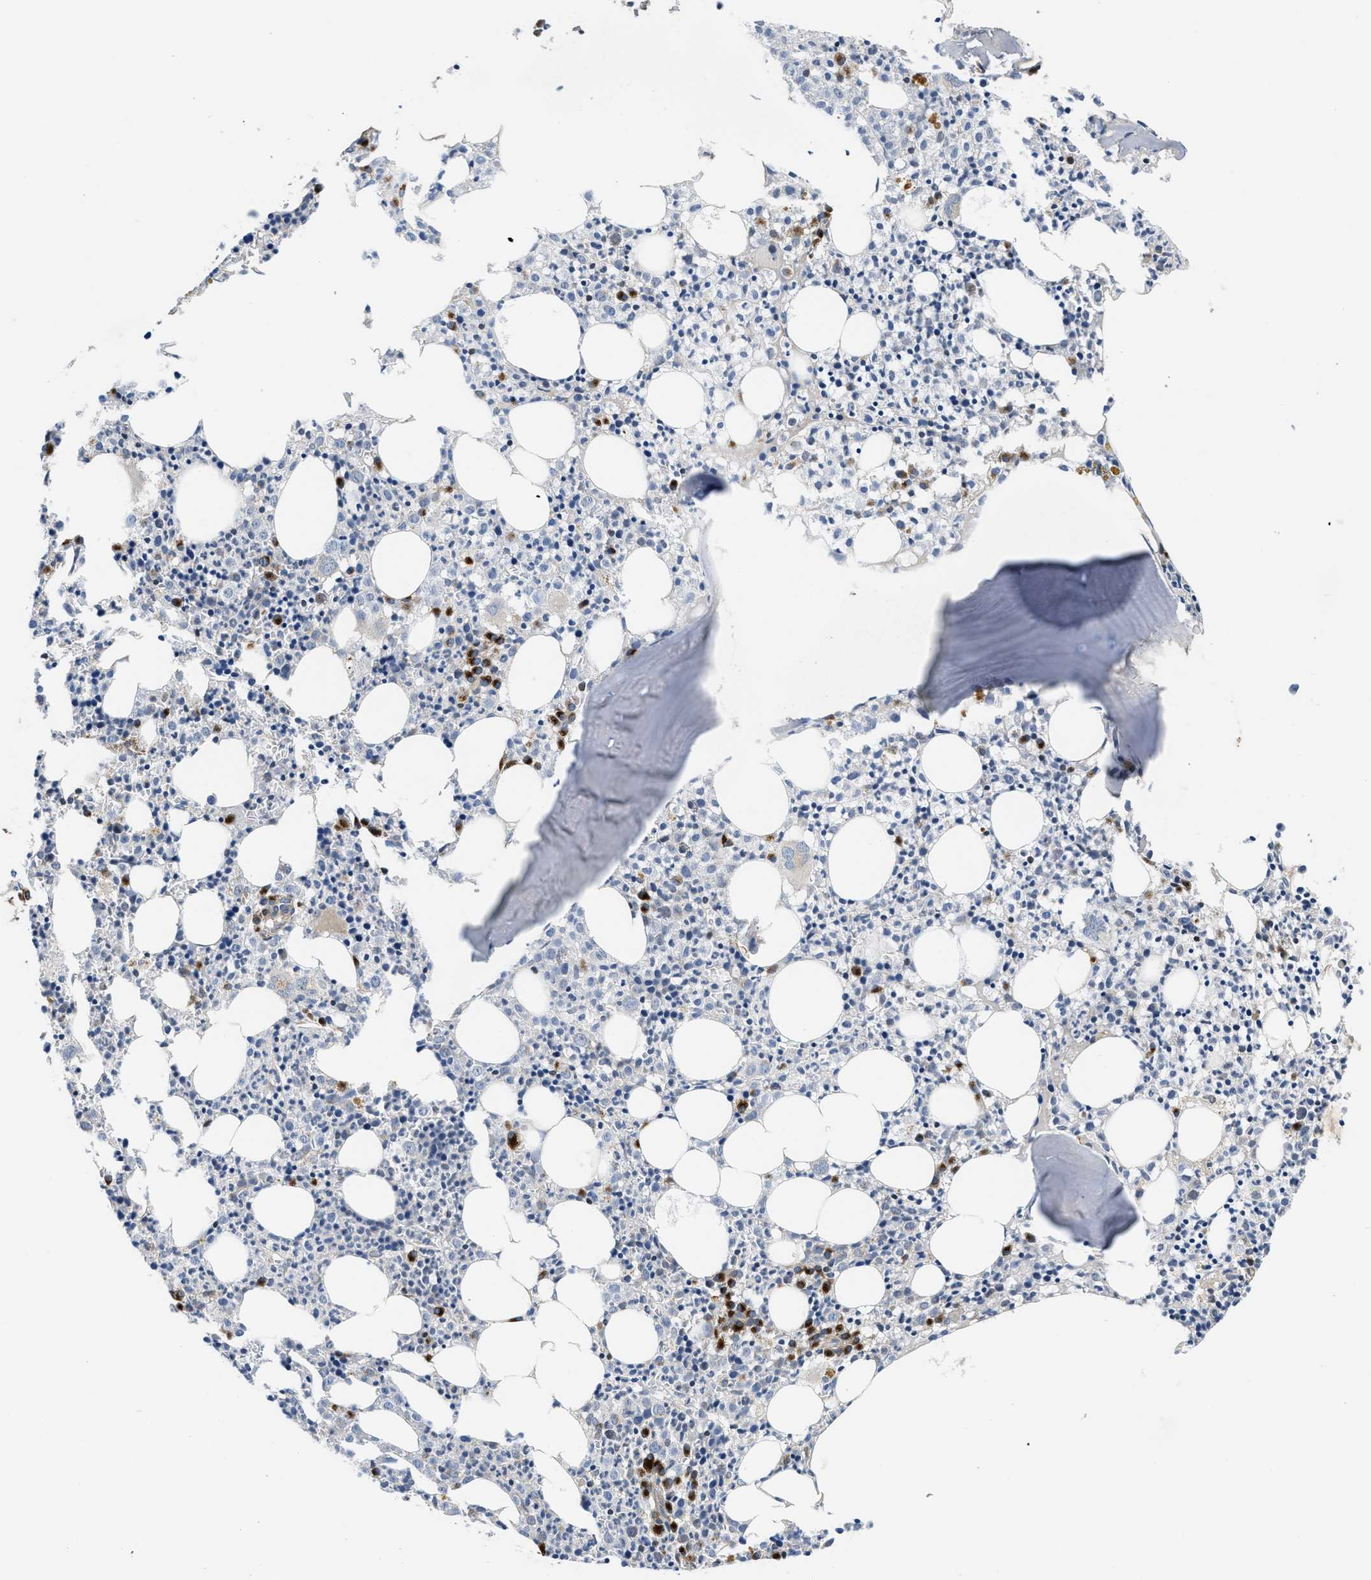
{"staining": {"intensity": "moderate", "quantity": "<25%", "location": "cytoplasmic/membranous"}, "tissue": "bone marrow", "cell_type": "Hematopoietic cells", "image_type": "normal", "snomed": [{"axis": "morphology", "description": "Normal tissue, NOS"}, {"axis": "morphology", "description": "Inflammation, NOS"}, {"axis": "topography", "description": "Bone marrow"}], "caption": "Hematopoietic cells display low levels of moderate cytoplasmic/membranous staining in approximately <25% of cells in unremarkable bone marrow.", "gene": "ZNF70", "patient": {"sex": "male", "age": 25}}